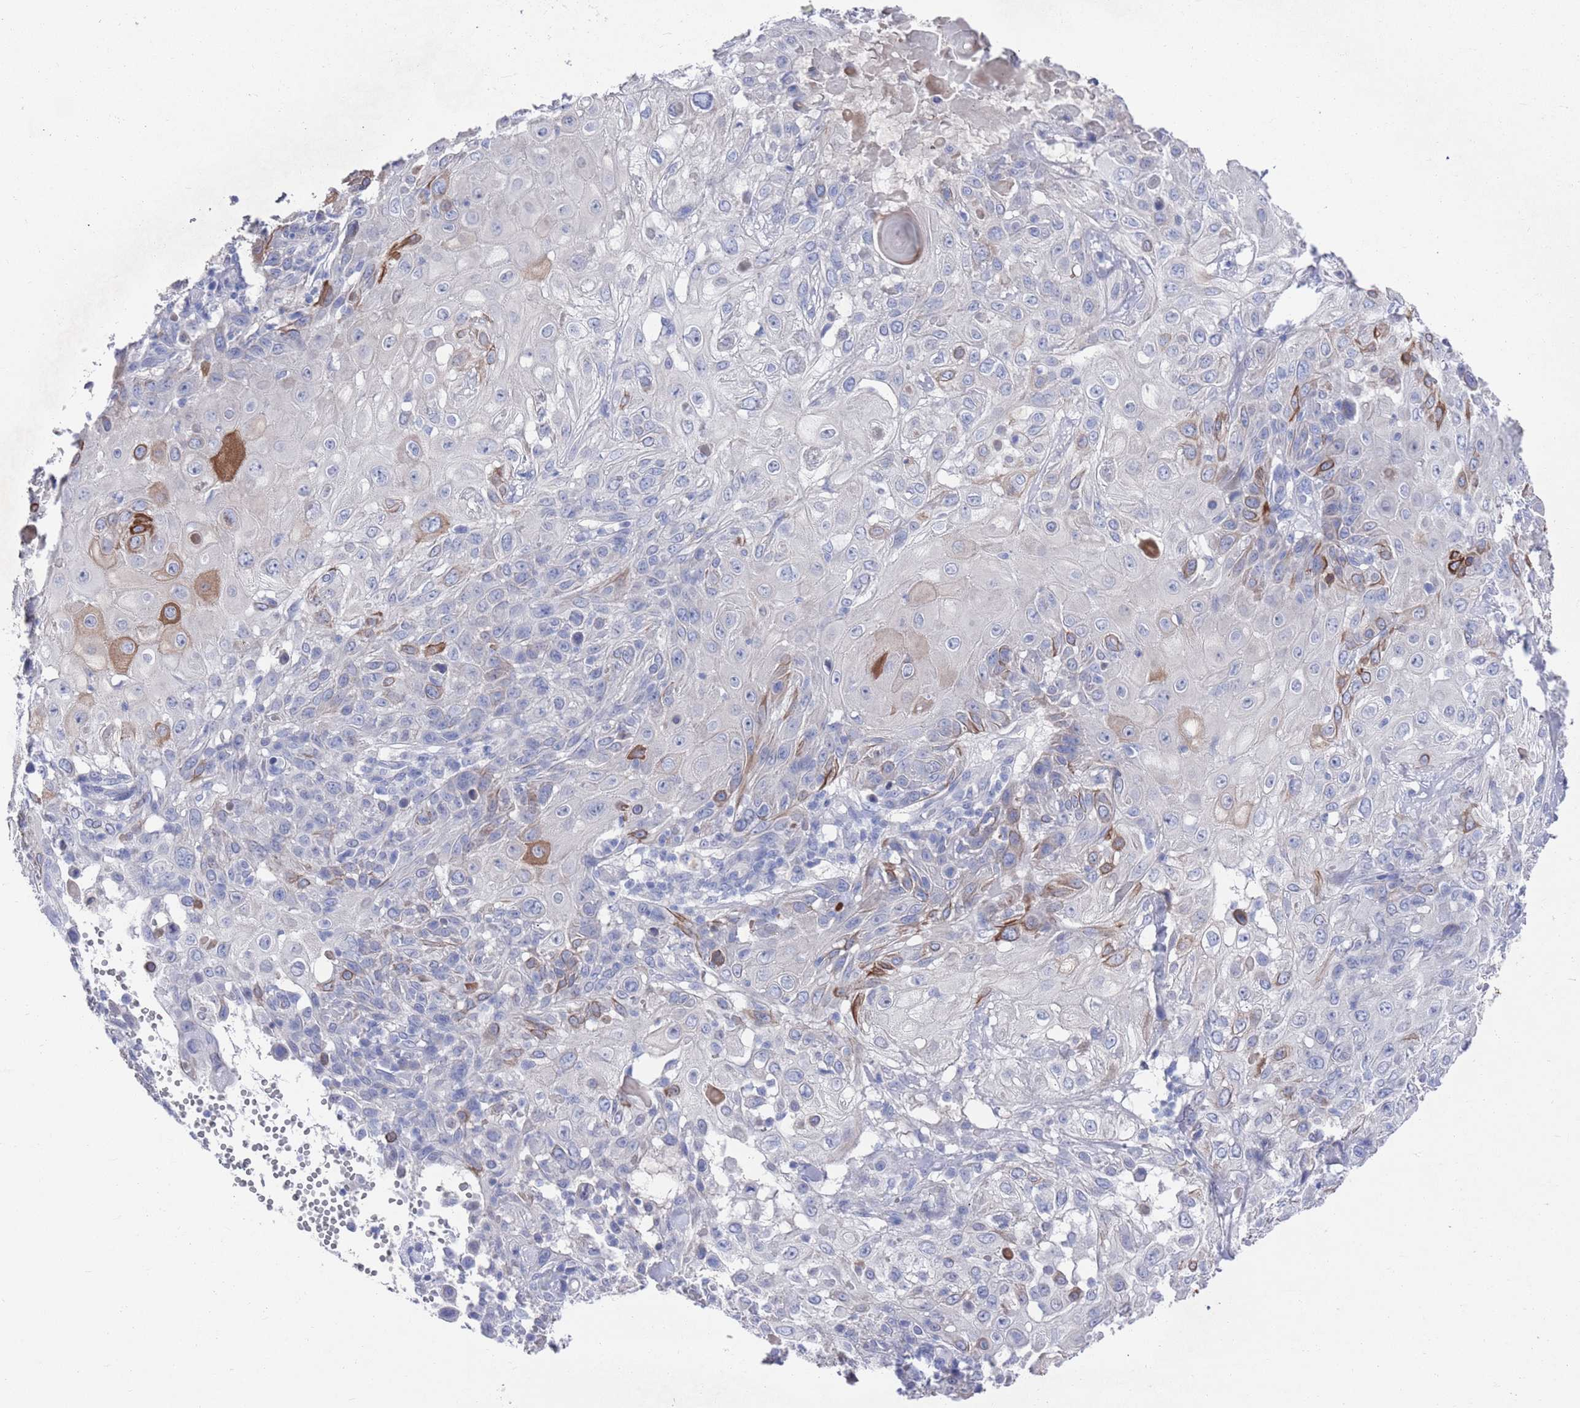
{"staining": {"intensity": "moderate", "quantity": "<25%", "location": "cytoplasmic/membranous"}, "tissue": "skin cancer", "cell_type": "Tumor cells", "image_type": "cancer", "snomed": [{"axis": "morphology", "description": "Normal tissue, NOS"}, {"axis": "morphology", "description": "Squamous cell carcinoma, NOS"}, {"axis": "topography", "description": "Skin"}, {"axis": "topography", "description": "Cartilage tissue"}], "caption": "This micrograph exhibits squamous cell carcinoma (skin) stained with immunohistochemistry (IHC) to label a protein in brown. The cytoplasmic/membranous of tumor cells show moderate positivity for the protein. Nuclei are counter-stained blue.", "gene": "MTMR2", "patient": {"sex": "female", "age": 79}}